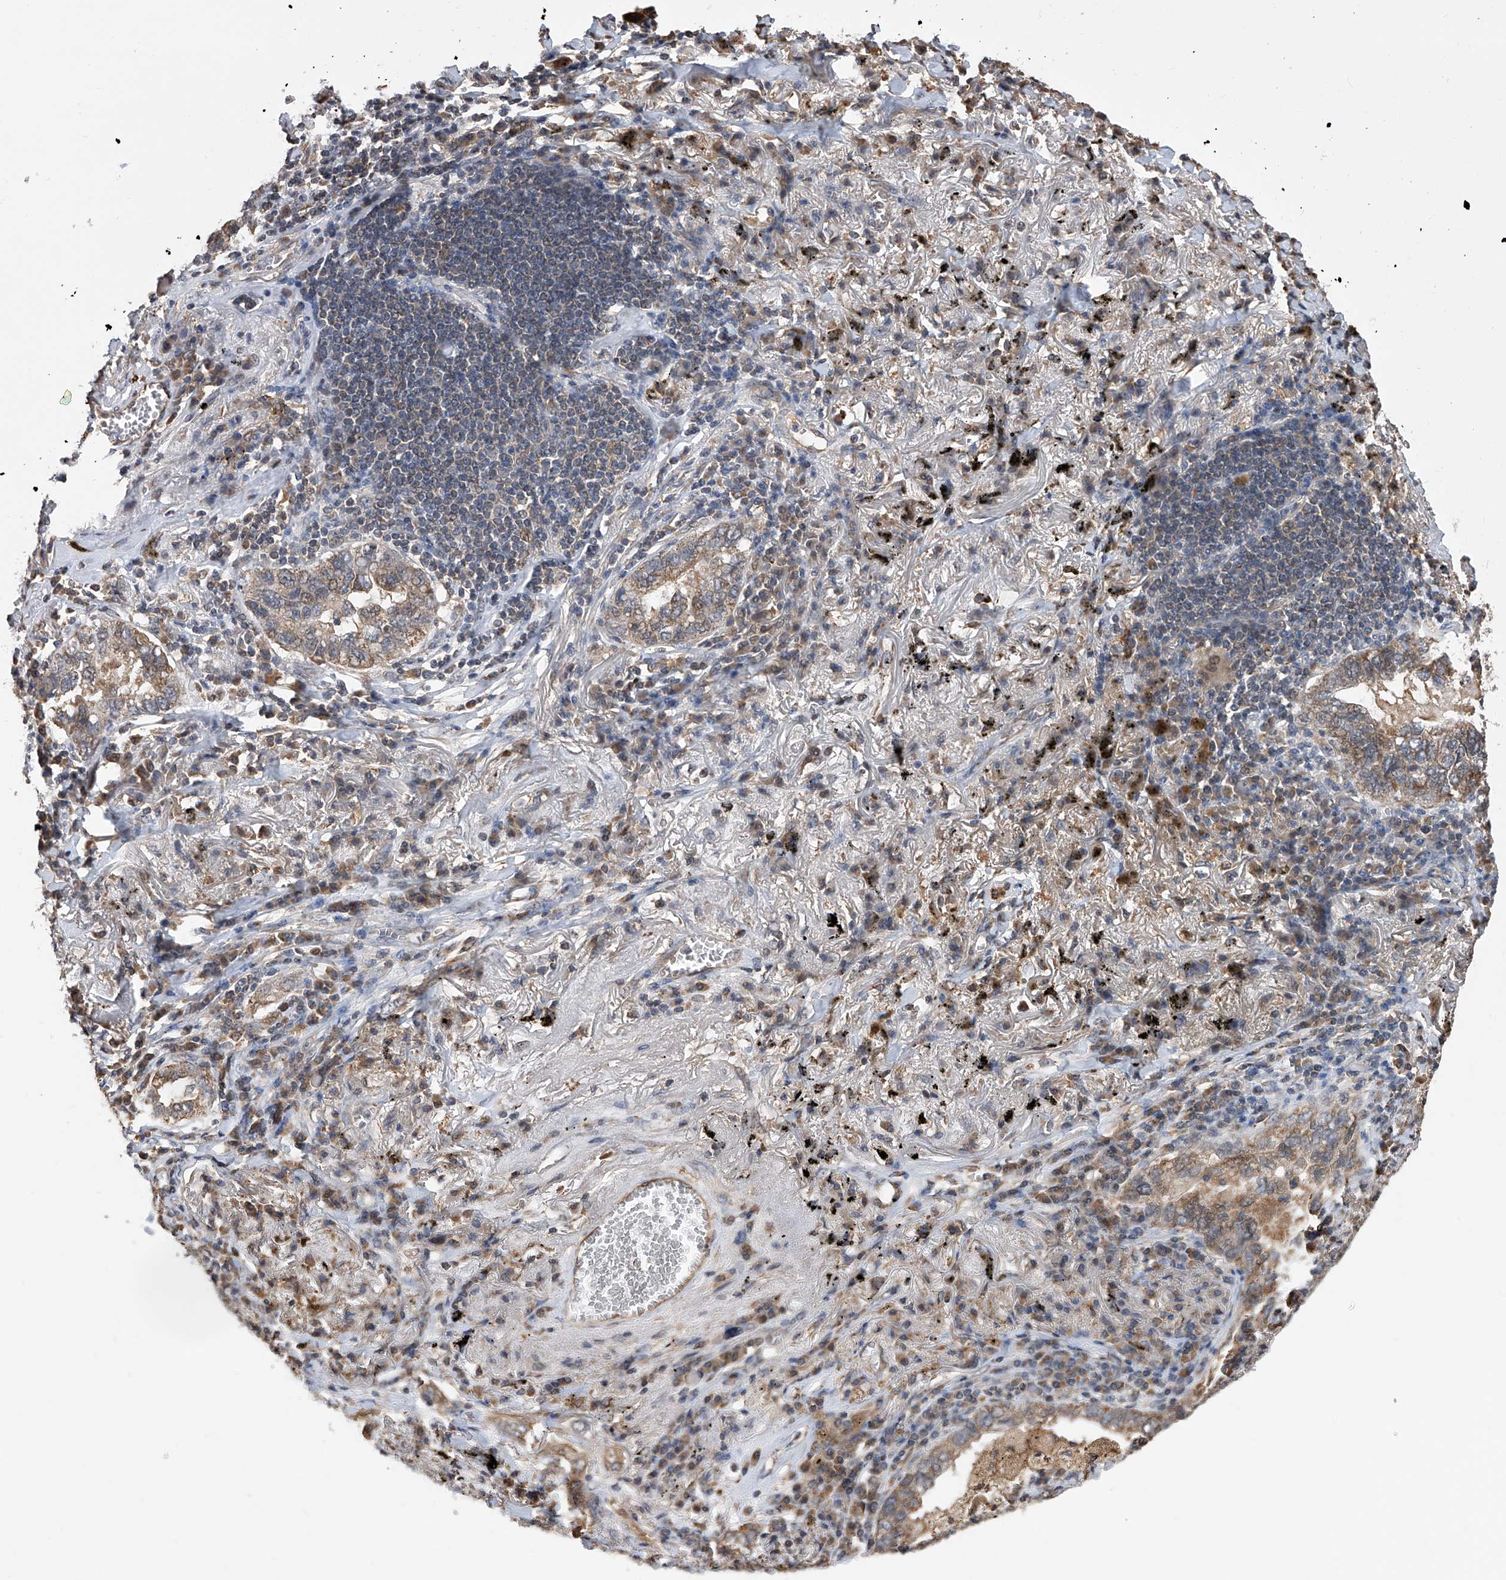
{"staining": {"intensity": "weak", "quantity": ">75%", "location": "cytoplasmic/membranous"}, "tissue": "lung cancer", "cell_type": "Tumor cells", "image_type": "cancer", "snomed": [{"axis": "morphology", "description": "Adenocarcinoma, NOS"}, {"axis": "topography", "description": "Lung"}], "caption": "IHC of lung cancer exhibits low levels of weak cytoplasmic/membranous positivity in approximately >75% of tumor cells.", "gene": "GMDS", "patient": {"sex": "male", "age": 65}}